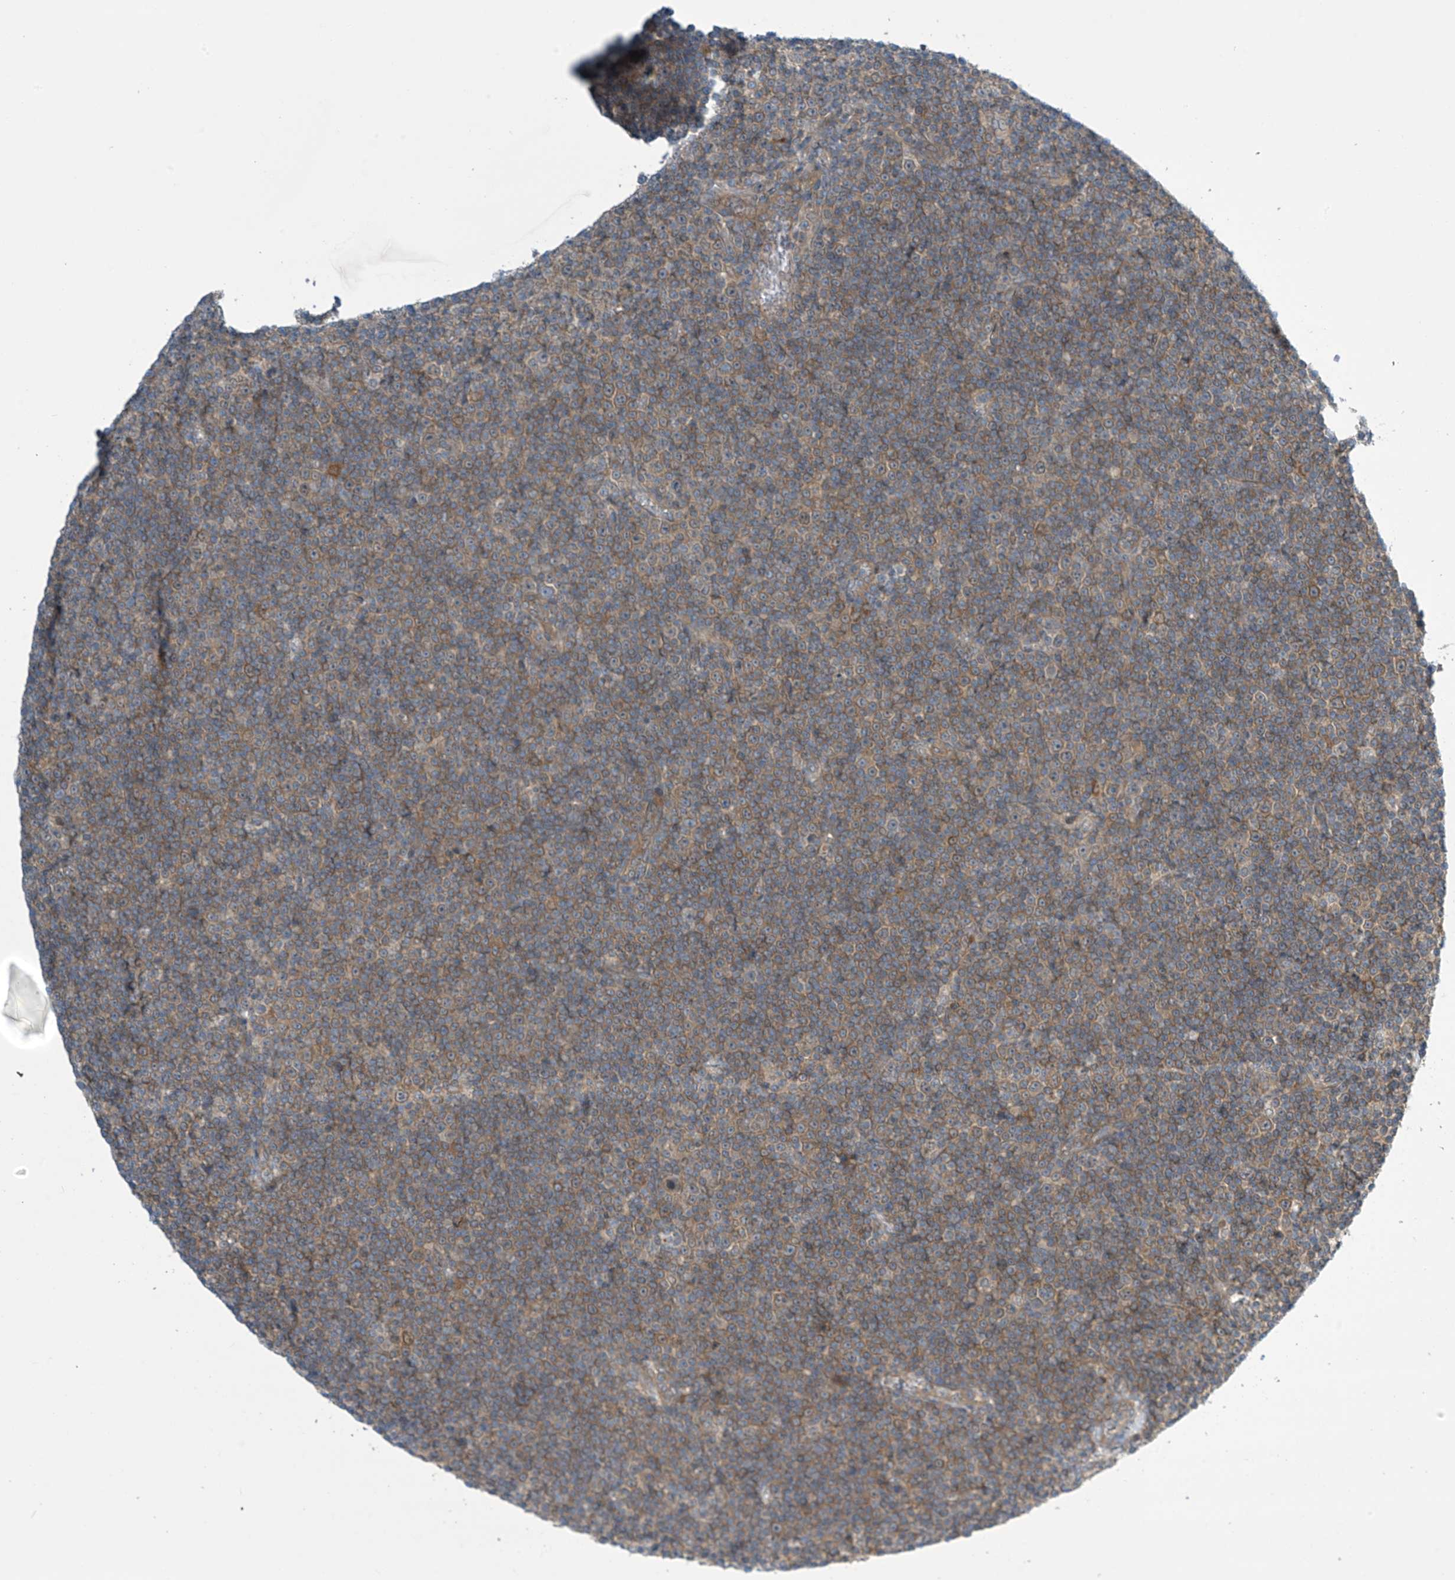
{"staining": {"intensity": "weak", "quantity": ">75%", "location": "cytoplasmic/membranous"}, "tissue": "lymphoma", "cell_type": "Tumor cells", "image_type": "cancer", "snomed": [{"axis": "morphology", "description": "Malignant lymphoma, non-Hodgkin's type, Low grade"}, {"axis": "topography", "description": "Lymph node"}], "caption": "Lymphoma stained for a protein exhibits weak cytoplasmic/membranous positivity in tumor cells.", "gene": "FSD1L", "patient": {"sex": "female", "age": 67}}